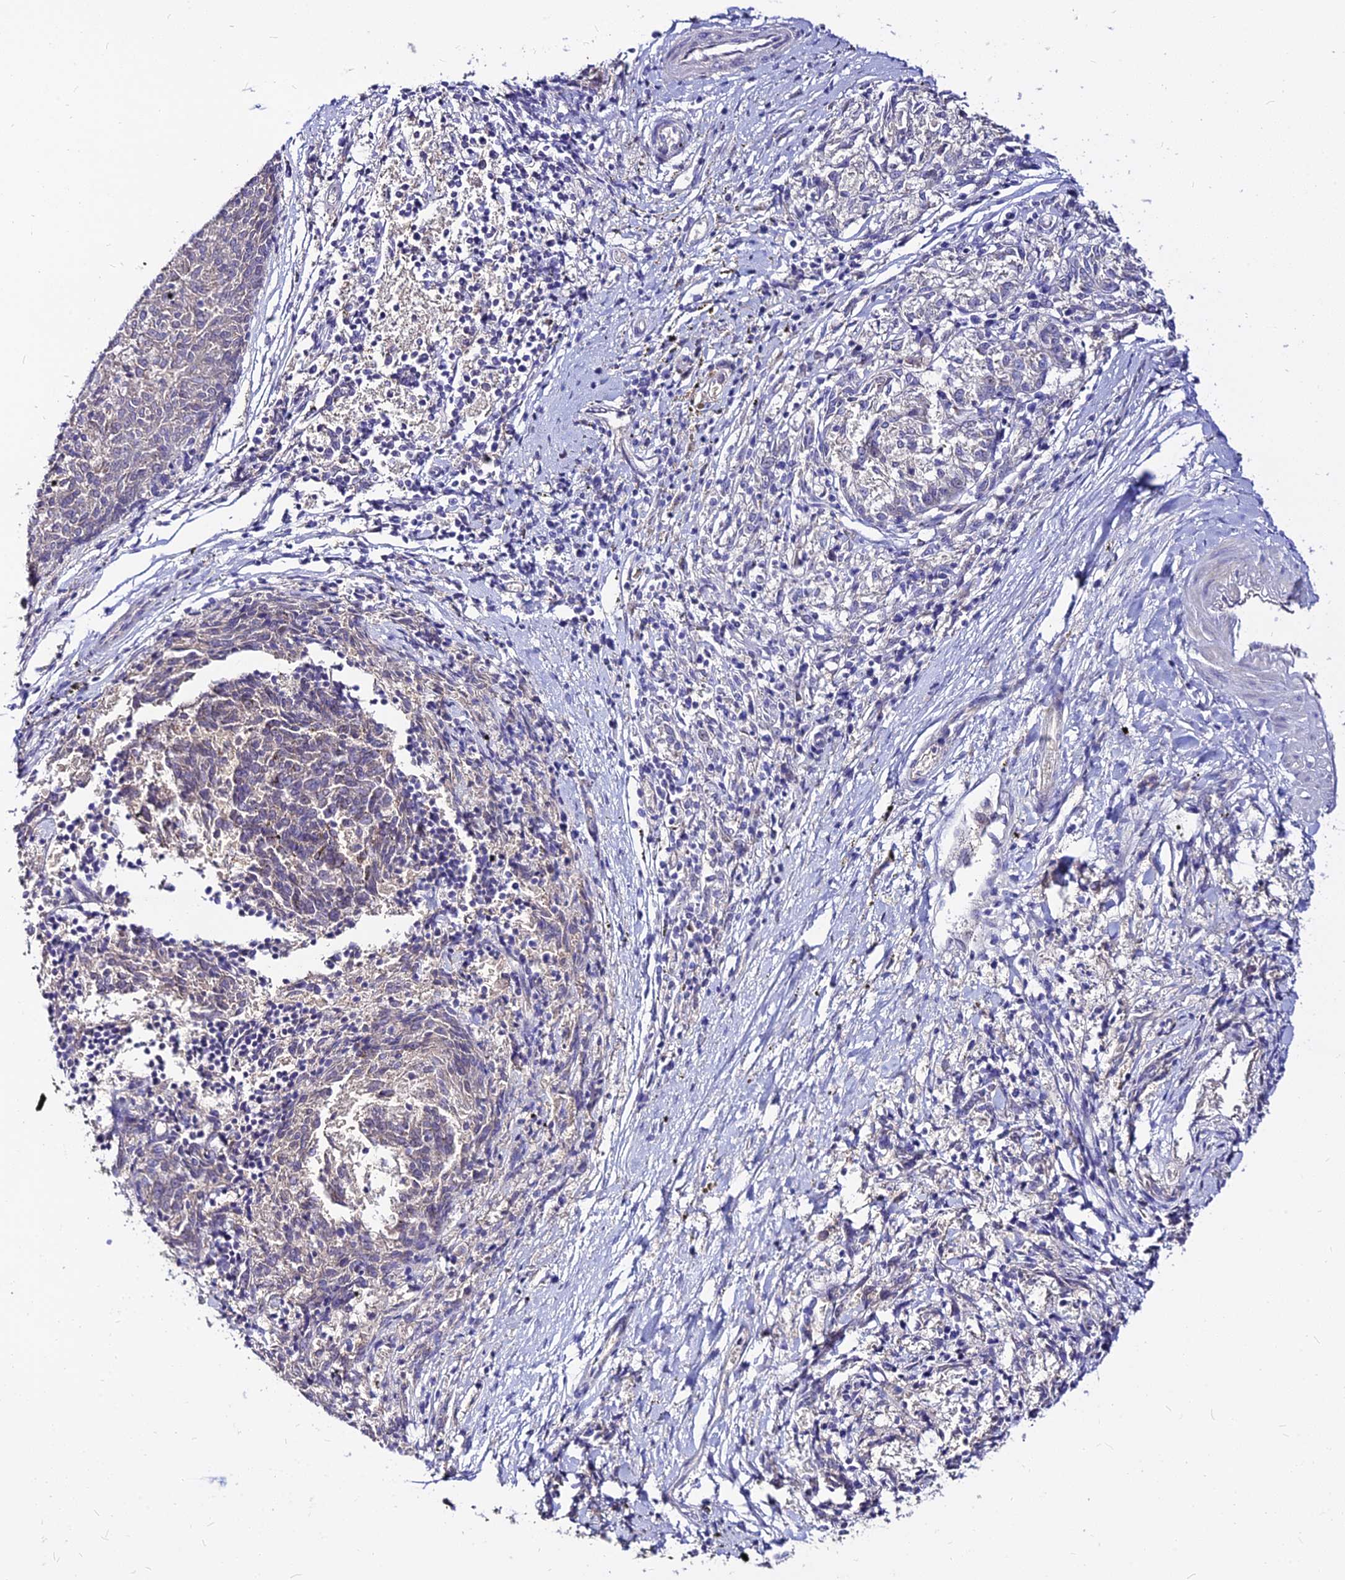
{"staining": {"intensity": "negative", "quantity": "none", "location": "none"}, "tissue": "melanoma", "cell_type": "Tumor cells", "image_type": "cancer", "snomed": [{"axis": "morphology", "description": "Malignant melanoma, NOS"}, {"axis": "topography", "description": "Skin"}], "caption": "The image reveals no staining of tumor cells in malignant melanoma.", "gene": "CZIB", "patient": {"sex": "female", "age": 72}}